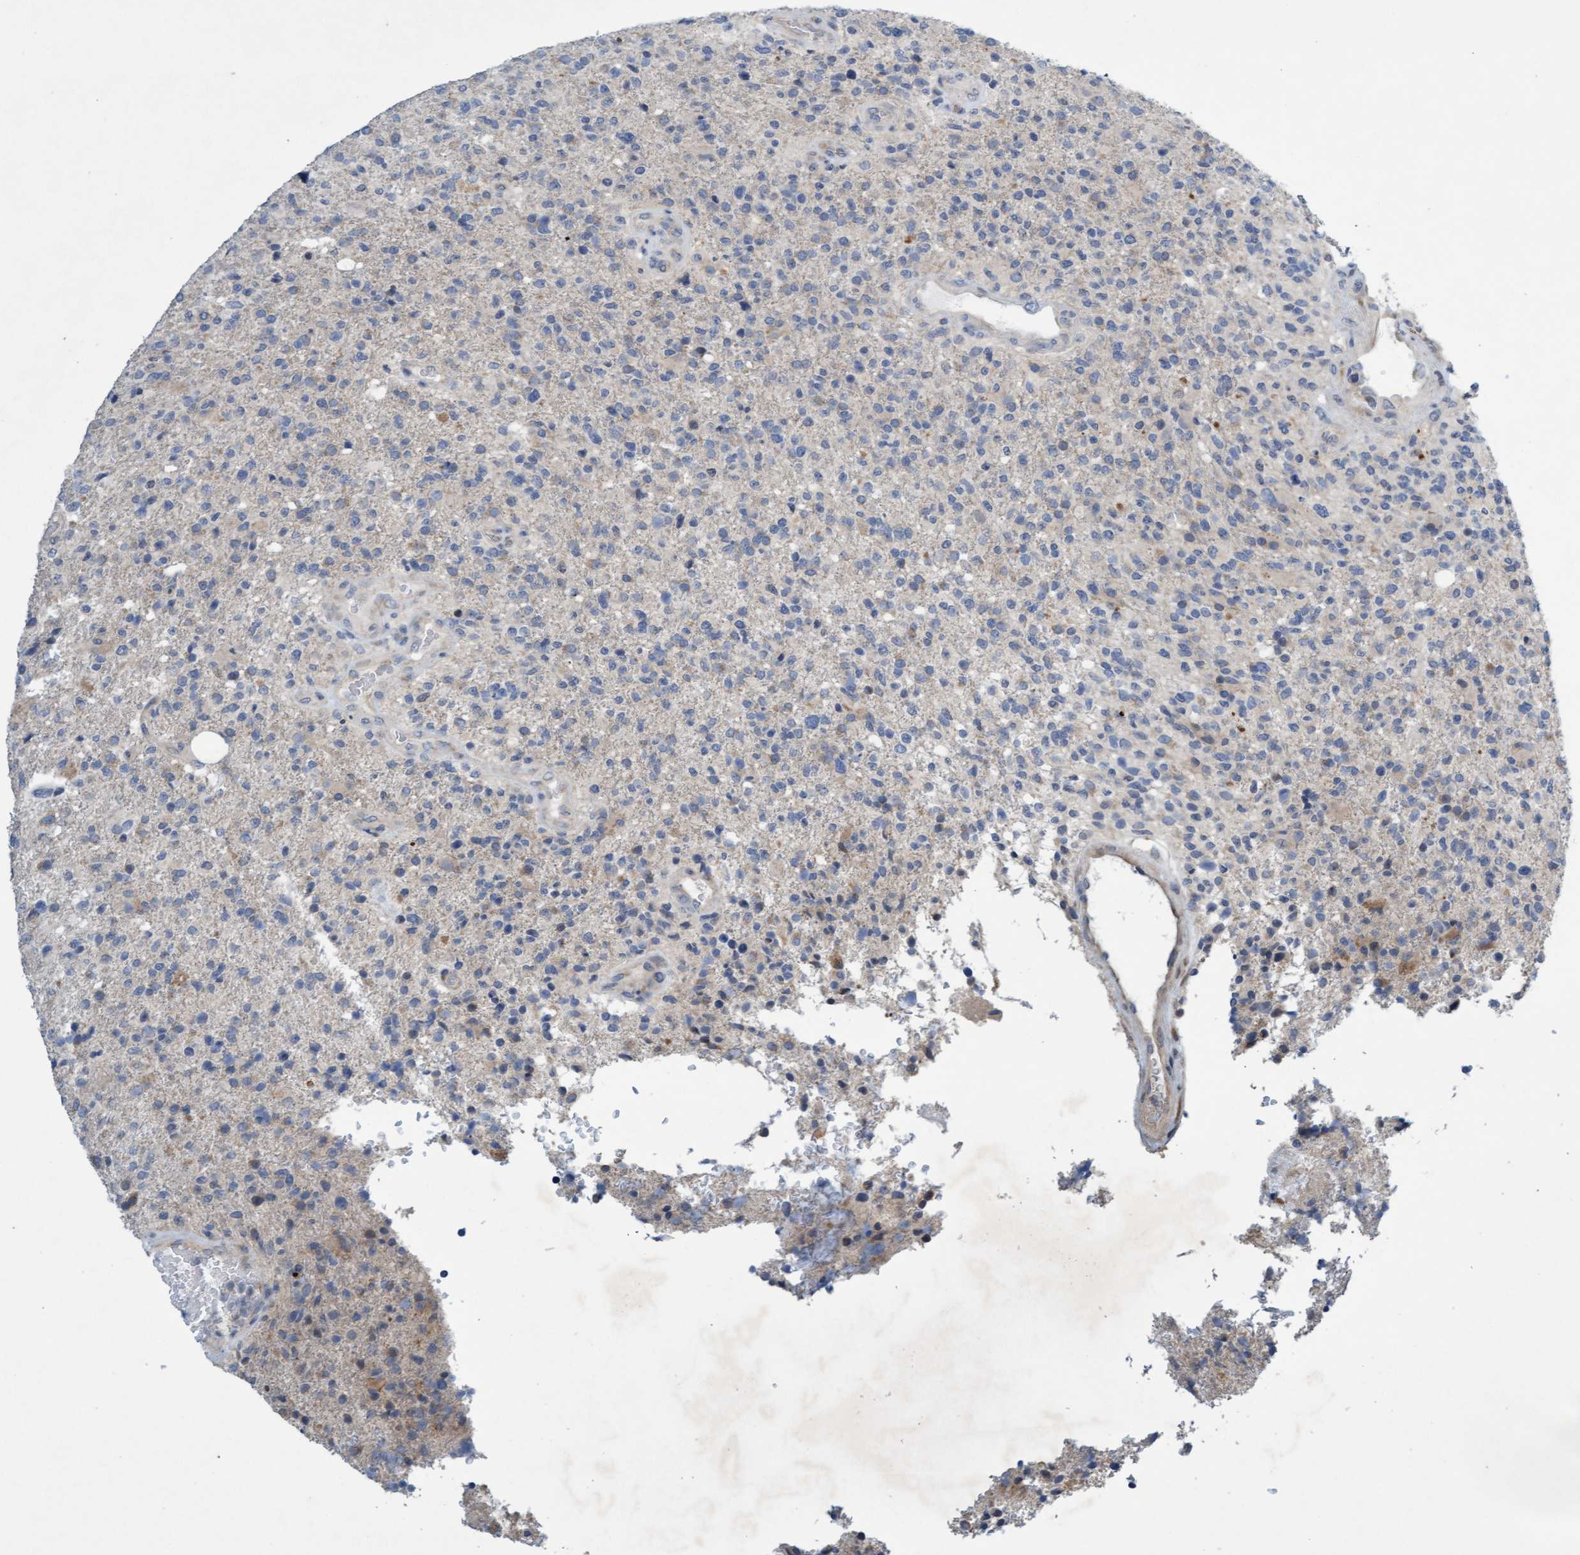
{"staining": {"intensity": "negative", "quantity": "none", "location": "none"}, "tissue": "glioma", "cell_type": "Tumor cells", "image_type": "cancer", "snomed": [{"axis": "morphology", "description": "Glioma, malignant, High grade"}, {"axis": "topography", "description": "Brain"}], "caption": "The immunohistochemistry image has no significant staining in tumor cells of malignant glioma (high-grade) tissue.", "gene": "DDHD2", "patient": {"sex": "male", "age": 72}}